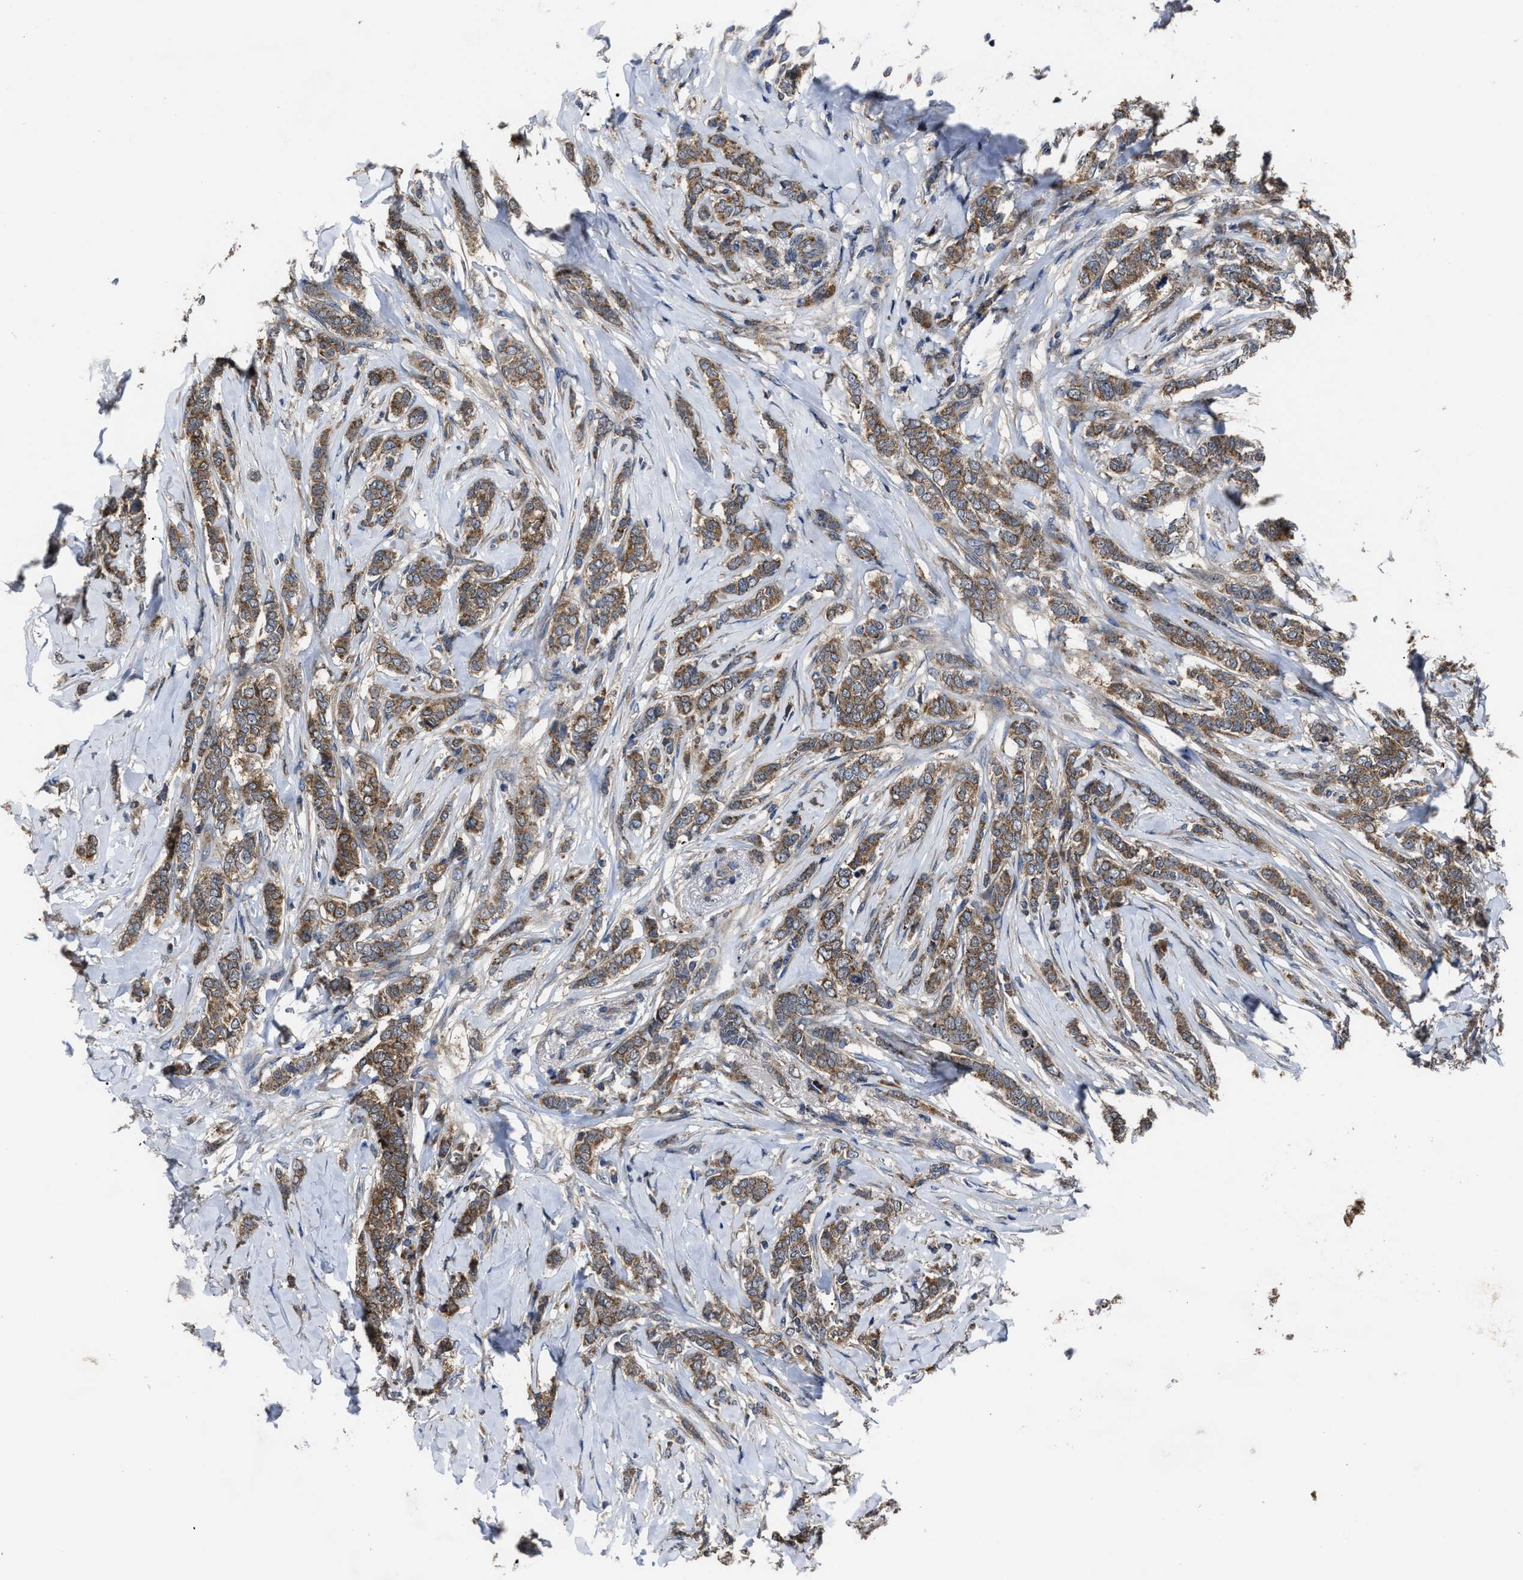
{"staining": {"intensity": "moderate", "quantity": ">75%", "location": "cytoplasmic/membranous"}, "tissue": "breast cancer", "cell_type": "Tumor cells", "image_type": "cancer", "snomed": [{"axis": "morphology", "description": "Lobular carcinoma"}, {"axis": "topography", "description": "Skin"}, {"axis": "topography", "description": "Breast"}], "caption": "Immunohistochemistry (IHC) (DAB) staining of human breast lobular carcinoma demonstrates moderate cytoplasmic/membranous protein staining in about >75% of tumor cells.", "gene": "PASK", "patient": {"sex": "female", "age": 46}}